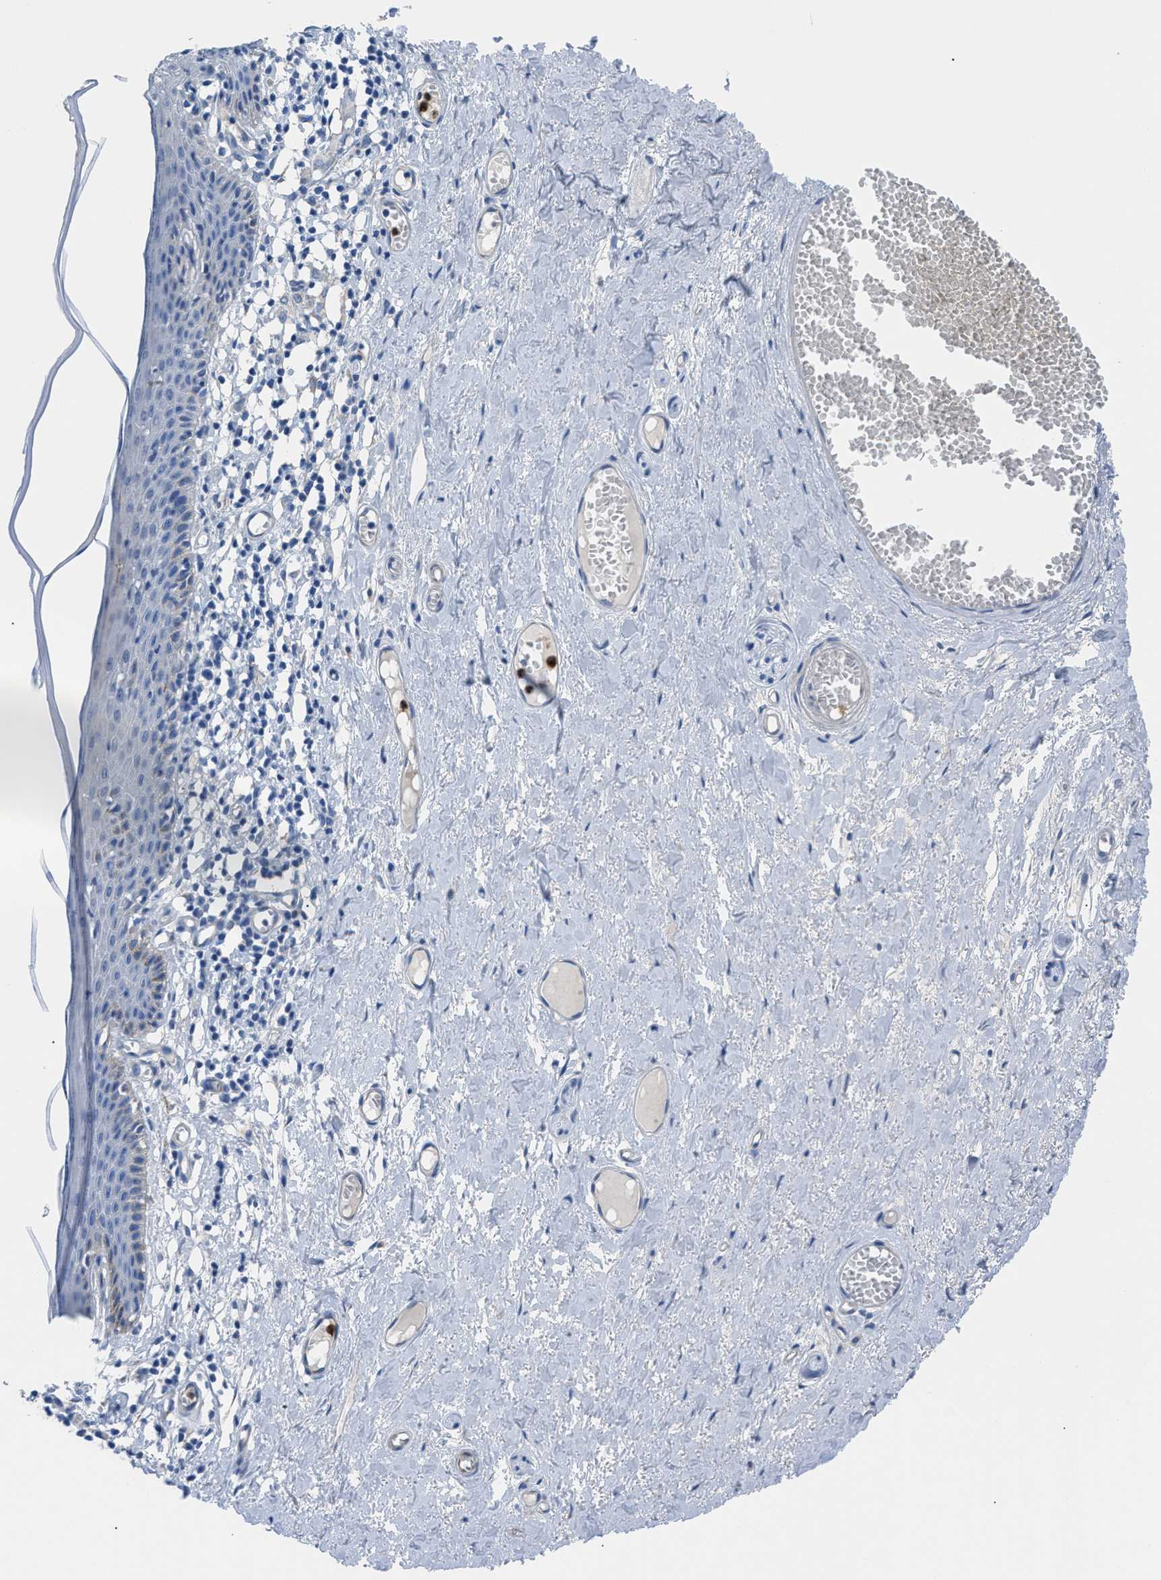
{"staining": {"intensity": "negative", "quantity": "none", "location": "none"}, "tissue": "skin", "cell_type": "Epidermal cells", "image_type": "normal", "snomed": [{"axis": "morphology", "description": "Normal tissue, NOS"}, {"axis": "topography", "description": "Adipose tissue"}, {"axis": "topography", "description": "Vascular tissue"}, {"axis": "topography", "description": "Anal"}, {"axis": "topography", "description": "Peripheral nerve tissue"}], "caption": "DAB immunohistochemical staining of unremarkable human skin demonstrates no significant staining in epidermal cells.", "gene": "ITPR1", "patient": {"sex": "female", "age": 54}}